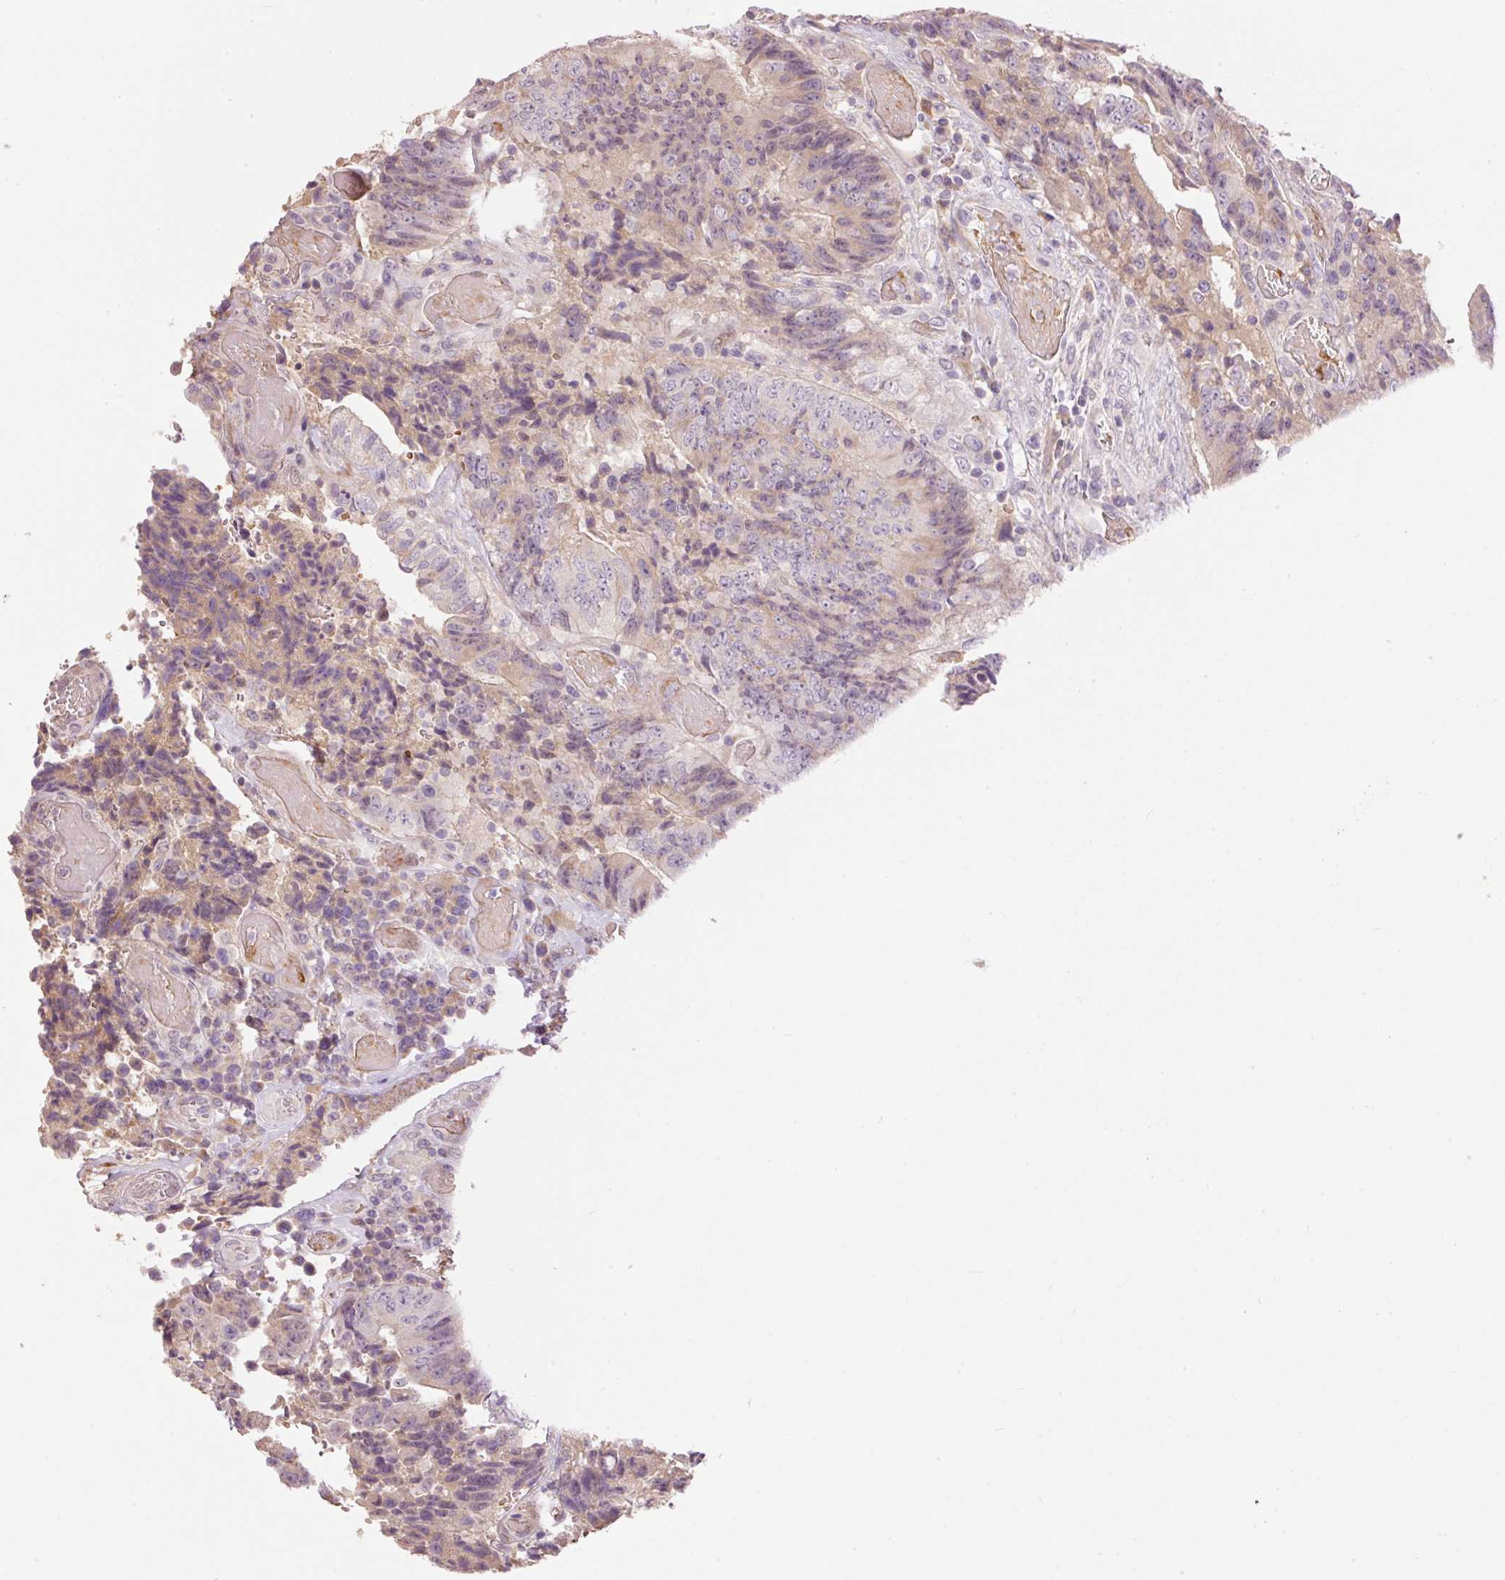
{"staining": {"intensity": "negative", "quantity": "none", "location": "none"}, "tissue": "colorectal cancer", "cell_type": "Tumor cells", "image_type": "cancer", "snomed": [{"axis": "morphology", "description": "Adenocarcinoma, NOS"}, {"axis": "topography", "description": "Rectum"}], "caption": "DAB (3,3'-diaminobenzidine) immunohistochemical staining of colorectal cancer shows no significant staining in tumor cells.", "gene": "CMTM8", "patient": {"sex": "male", "age": 72}}